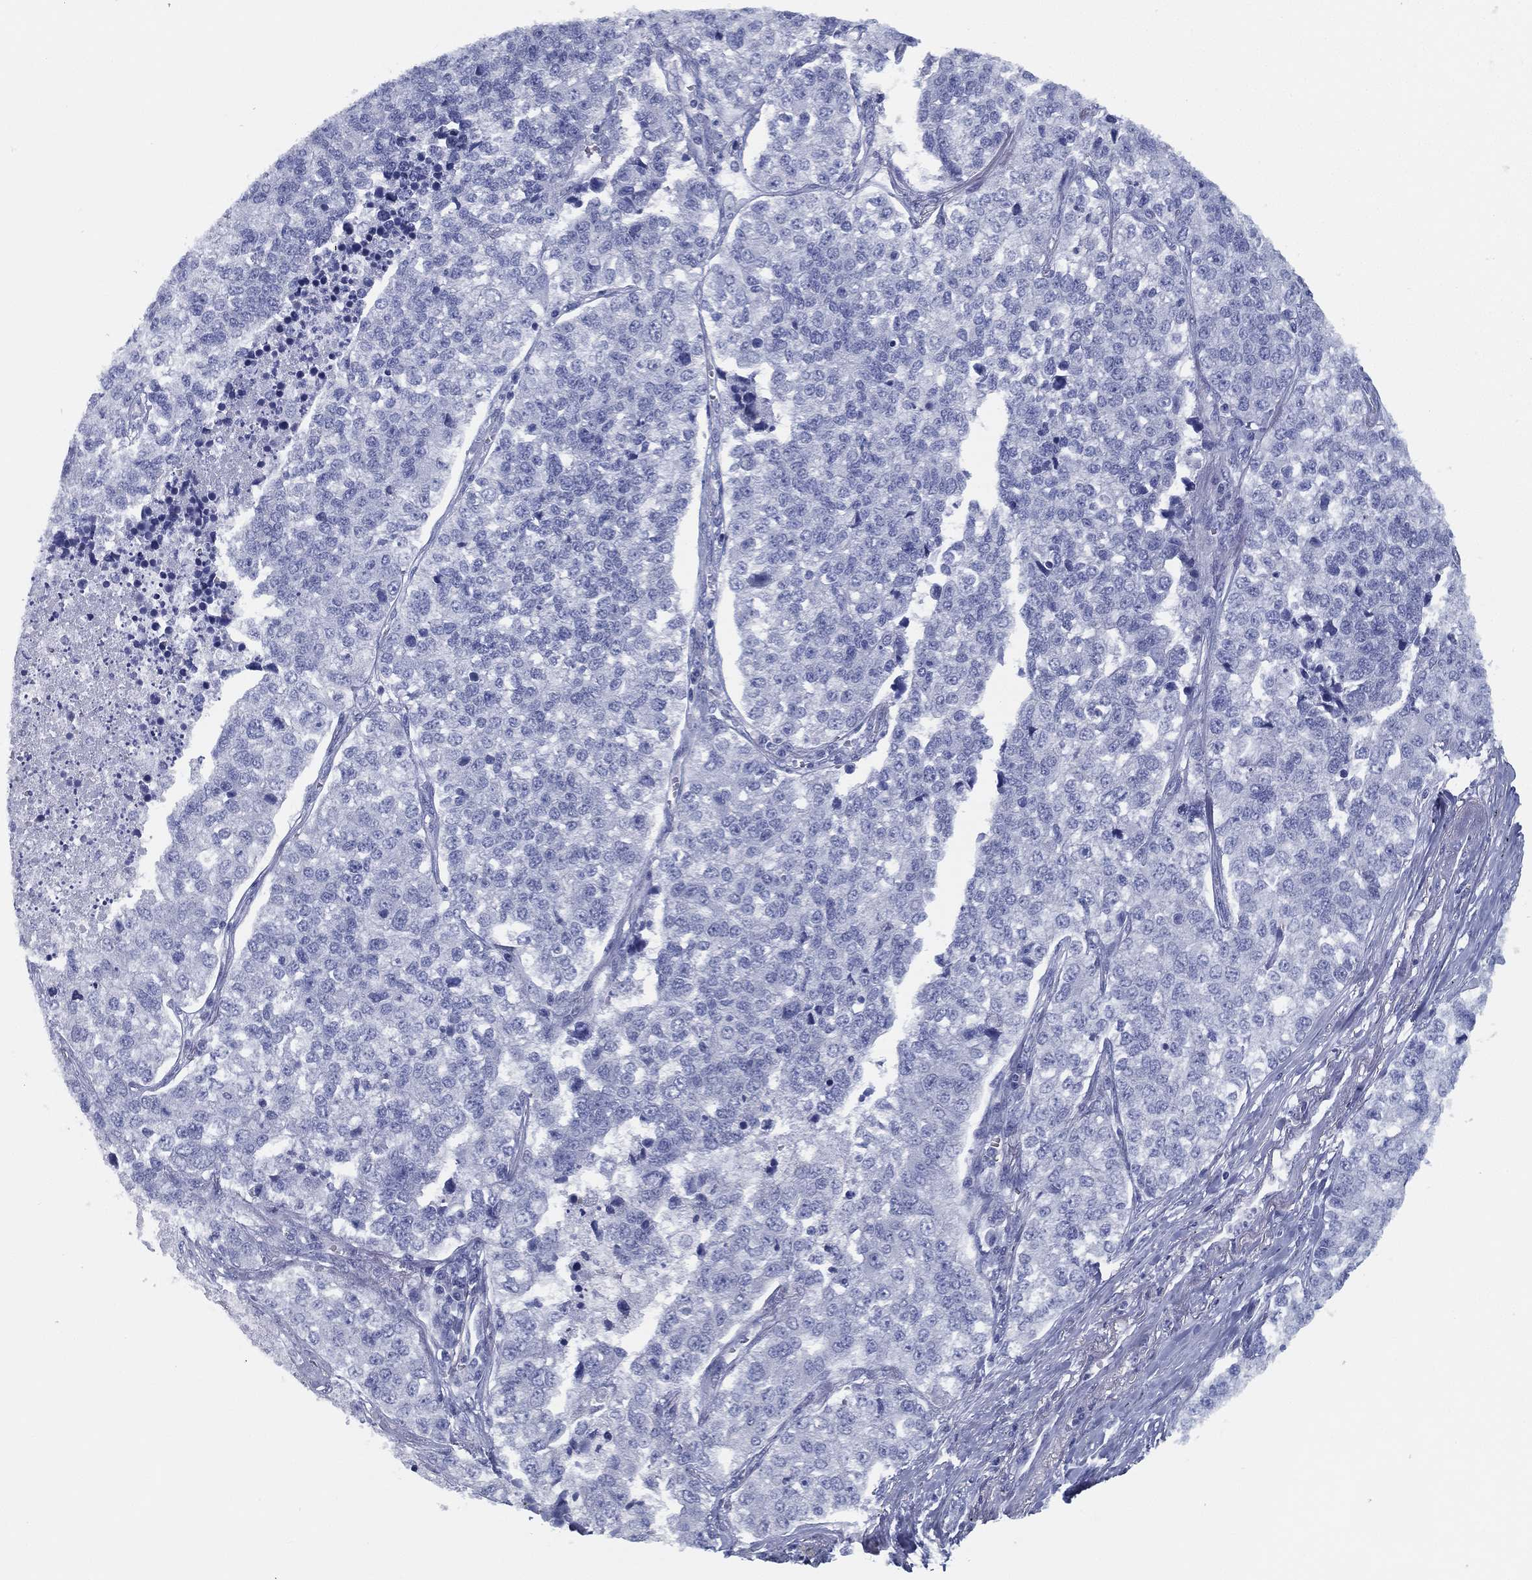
{"staining": {"intensity": "negative", "quantity": "none", "location": "none"}, "tissue": "lung cancer", "cell_type": "Tumor cells", "image_type": "cancer", "snomed": [{"axis": "morphology", "description": "Adenocarcinoma, NOS"}, {"axis": "topography", "description": "Lung"}], "caption": "Tumor cells show no significant protein expression in lung adenocarcinoma.", "gene": "TMEM252", "patient": {"sex": "male", "age": 49}}